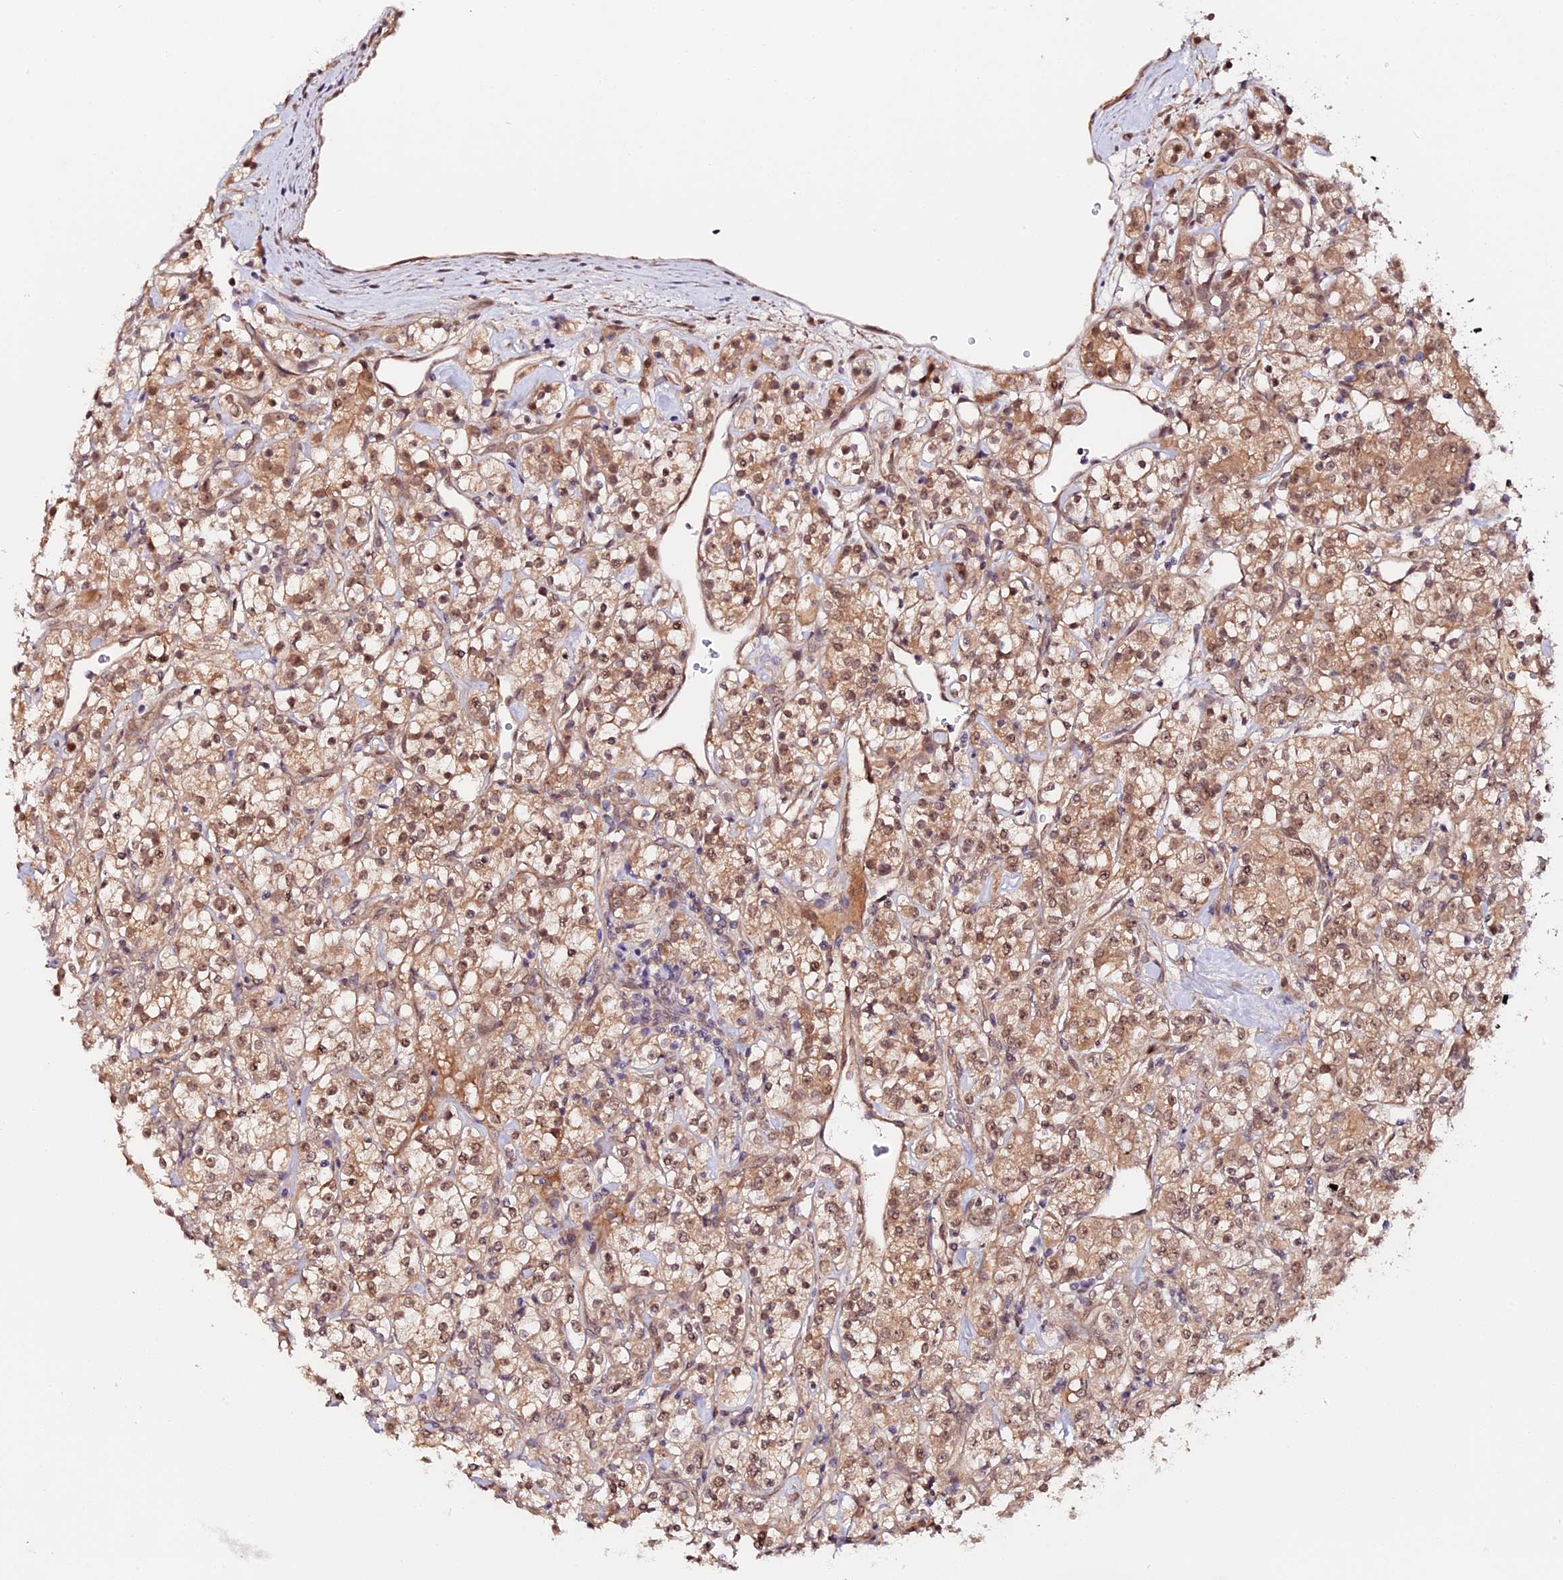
{"staining": {"intensity": "moderate", "quantity": ">75%", "location": "cytoplasmic/membranous,nuclear"}, "tissue": "renal cancer", "cell_type": "Tumor cells", "image_type": "cancer", "snomed": [{"axis": "morphology", "description": "Adenocarcinoma, NOS"}, {"axis": "topography", "description": "Kidney"}], "caption": "Adenocarcinoma (renal) tissue displays moderate cytoplasmic/membranous and nuclear positivity in about >75% of tumor cells, visualized by immunohistochemistry.", "gene": "IMPACT", "patient": {"sex": "male", "age": 77}}